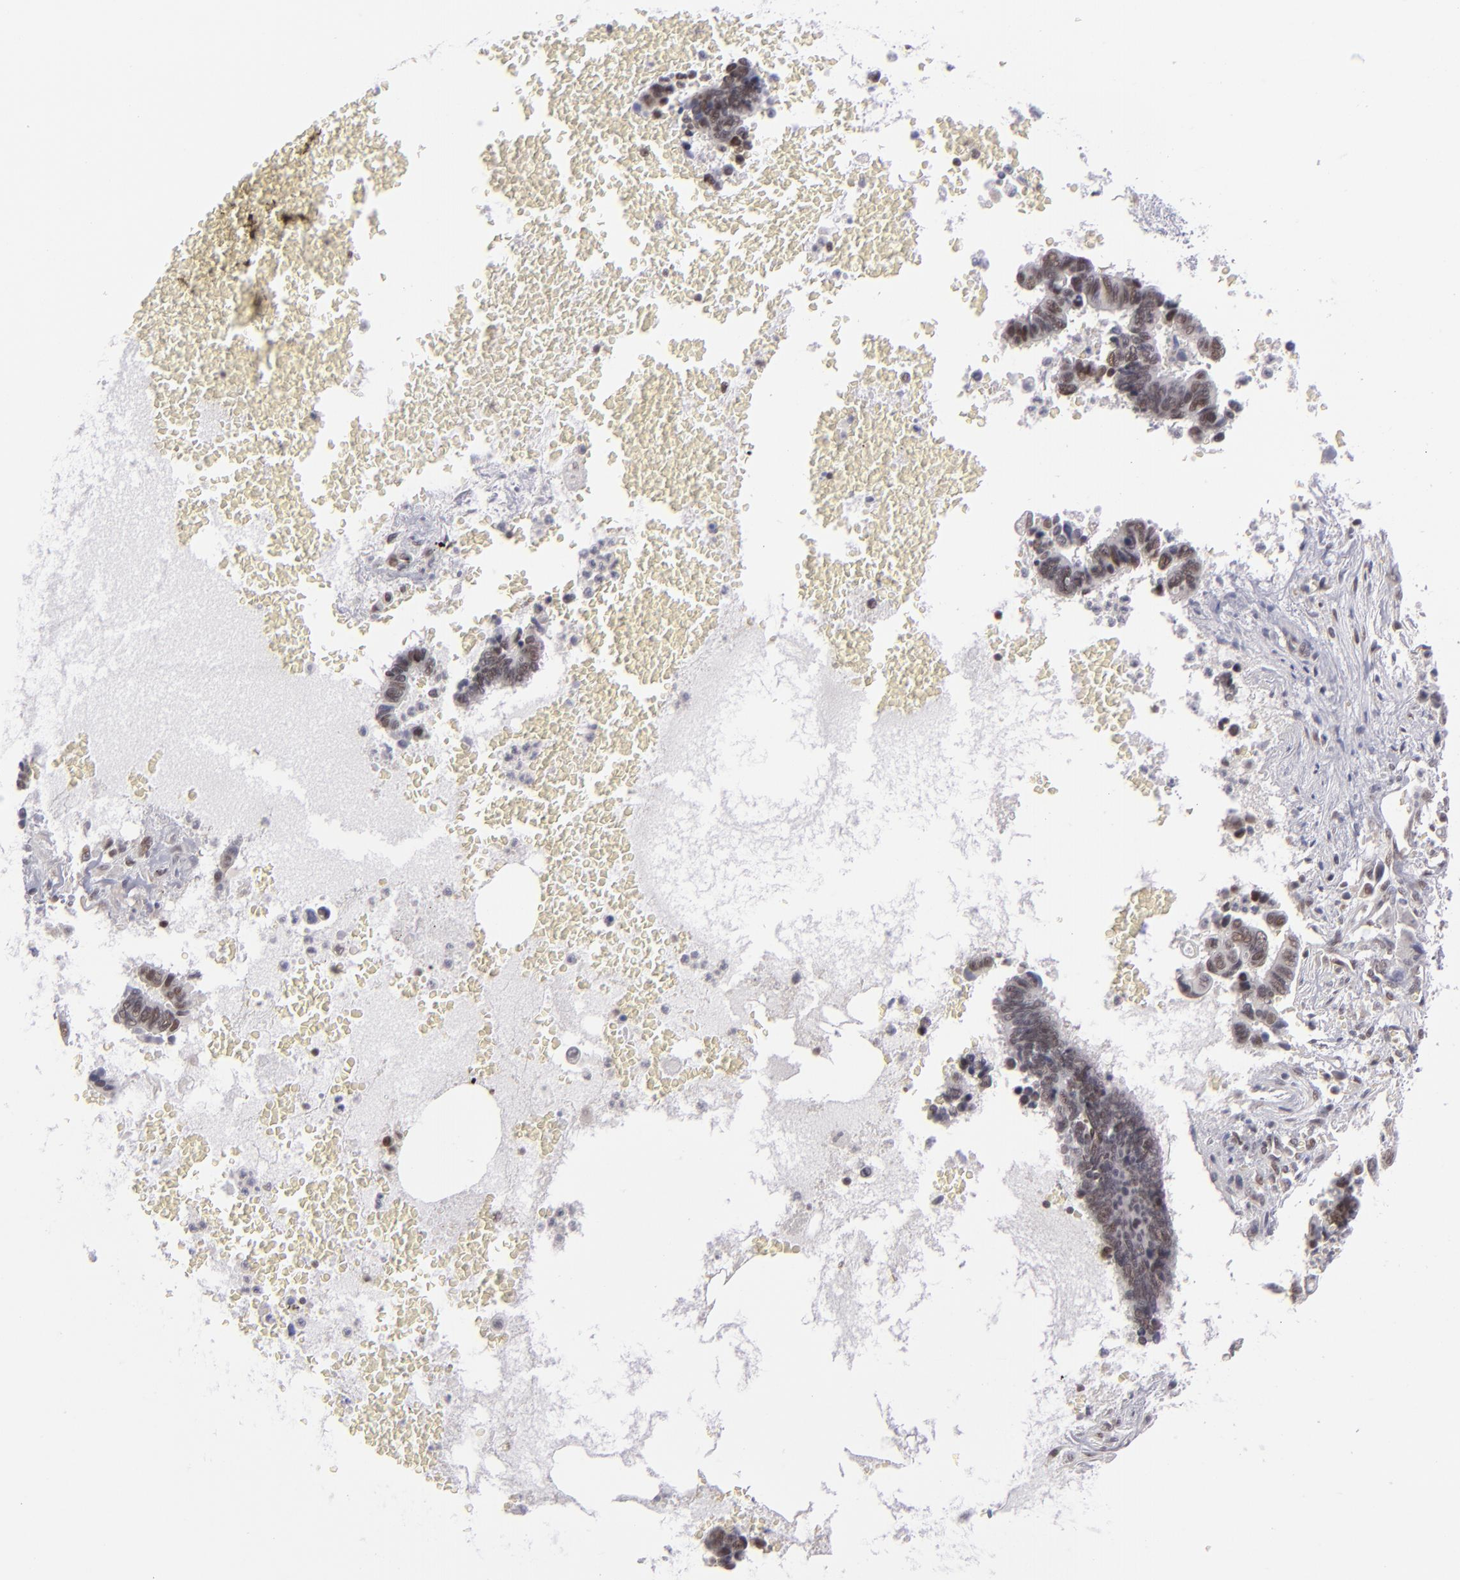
{"staining": {"intensity": "moderate", "quantity": ">75%", "location": "nuclear"}, "tissue": "pancreatic cancer", "cell_type": "Tumor cells", "image_type": "cancer", "snomed": [{"axis": "morphology", "description": "Adenocarcinoma, NOS"}, {"axis": "topography", "description": "Pancreas"}], "caption": "Immunohistochemical staining of pancreatic cancer reveals medium levels of moderate nuclear protein positivity in approximately >75% of tumor cells. (brown staining indicates protein expression, while blue staining denotes nuclei).", "gene": "MLLT3", "patient": {"sex": "female", "age": 70}}